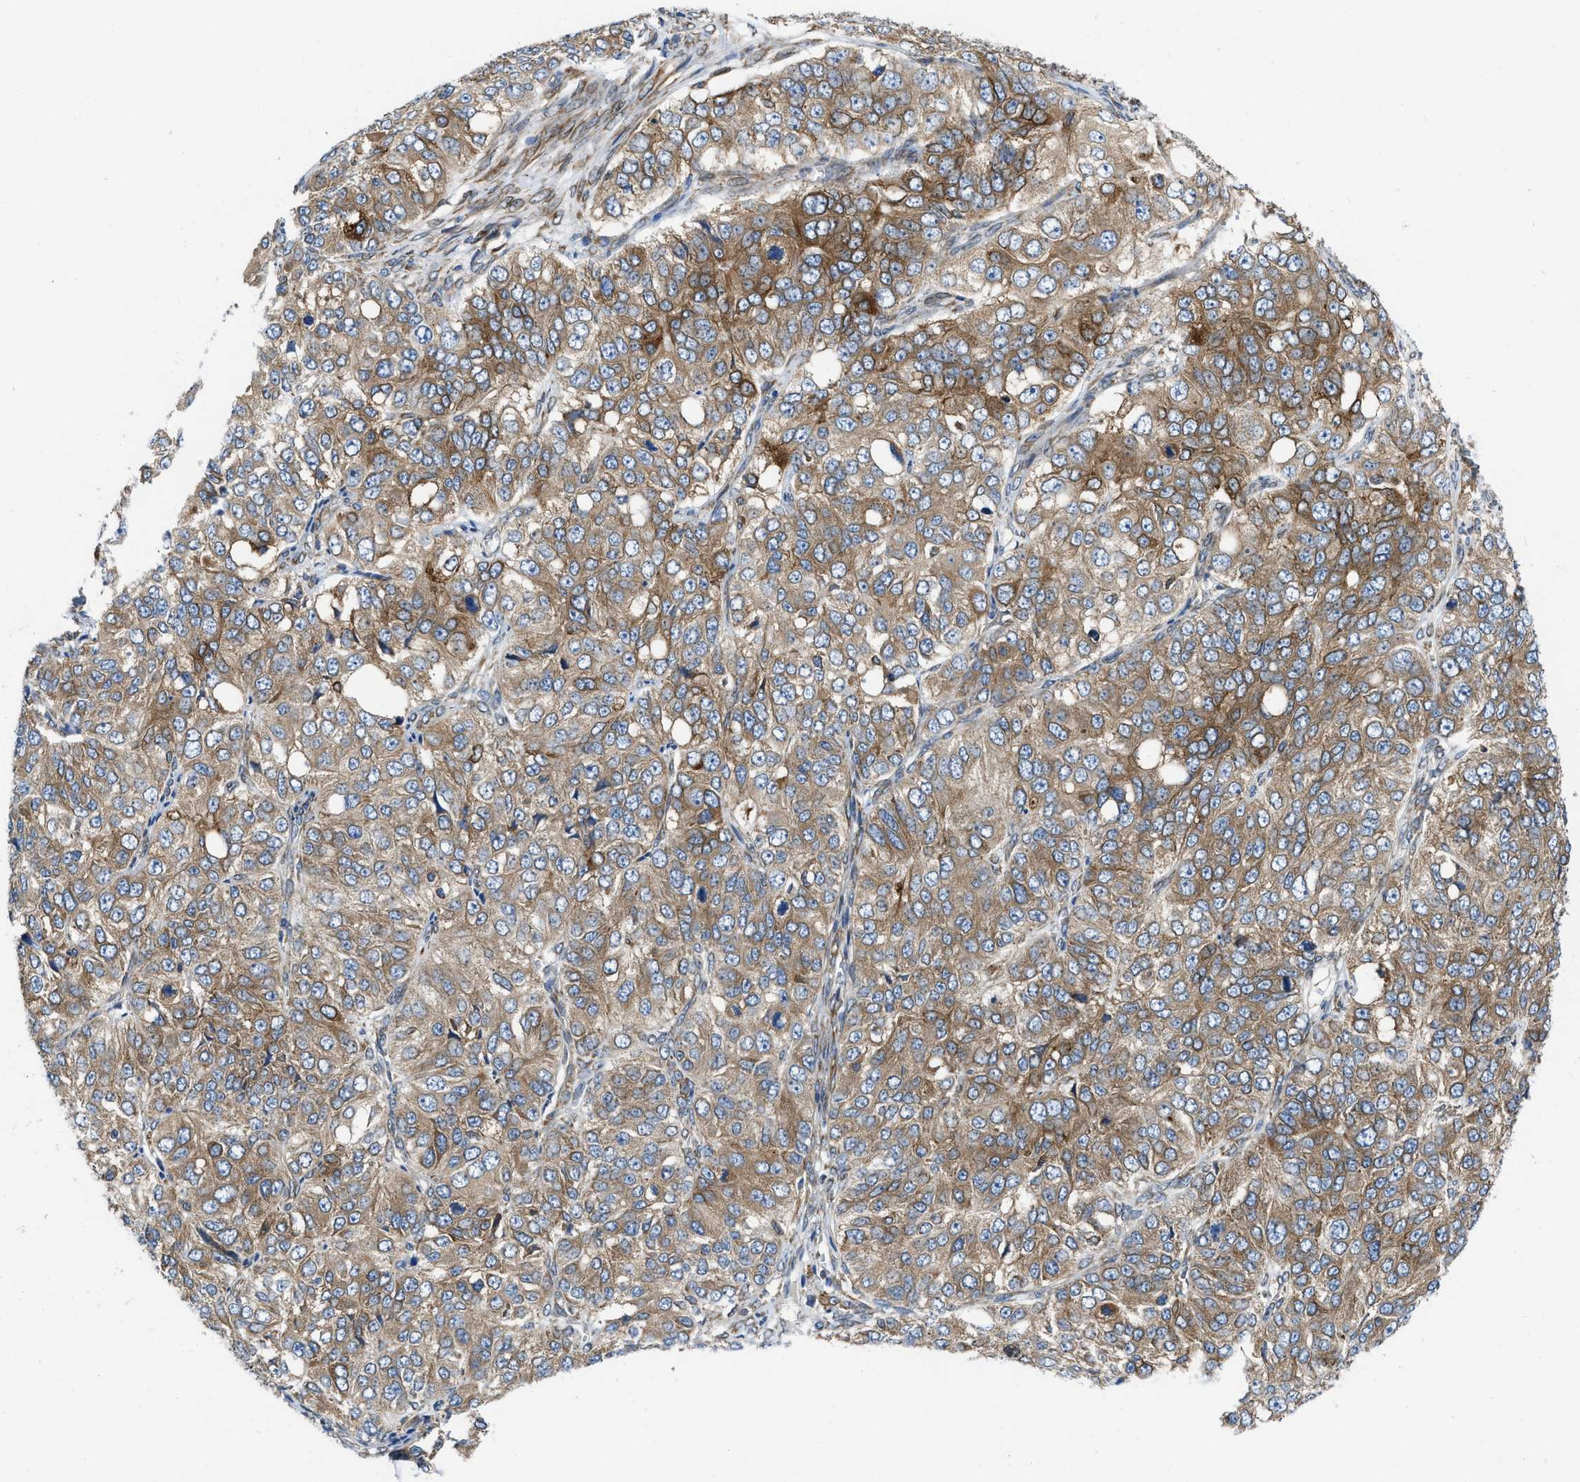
{"staining": {"intensity": "moderate", "quantity": ">75%", "location": "cytoplasmic/membranous"}, "tissue": "ovarian cancer", "cell_type": "Tumor cells", "image_type": "cancer", "snomed": [{"axis": "morphology", "description": "Carcinoma, endometroid"}, {"axis": "topography", "description": "Ovary"}], "caption": "DAB immunohistochemical staining of human endometroid carcinoma (ovarian) exhibits moderate cytoplasmic/membranous protein positivity in about >75% of tumor cells. Nuclei are stained in blue.", "gene": "ERLIN2", "patient": {"sex": "female", "age": 51}}